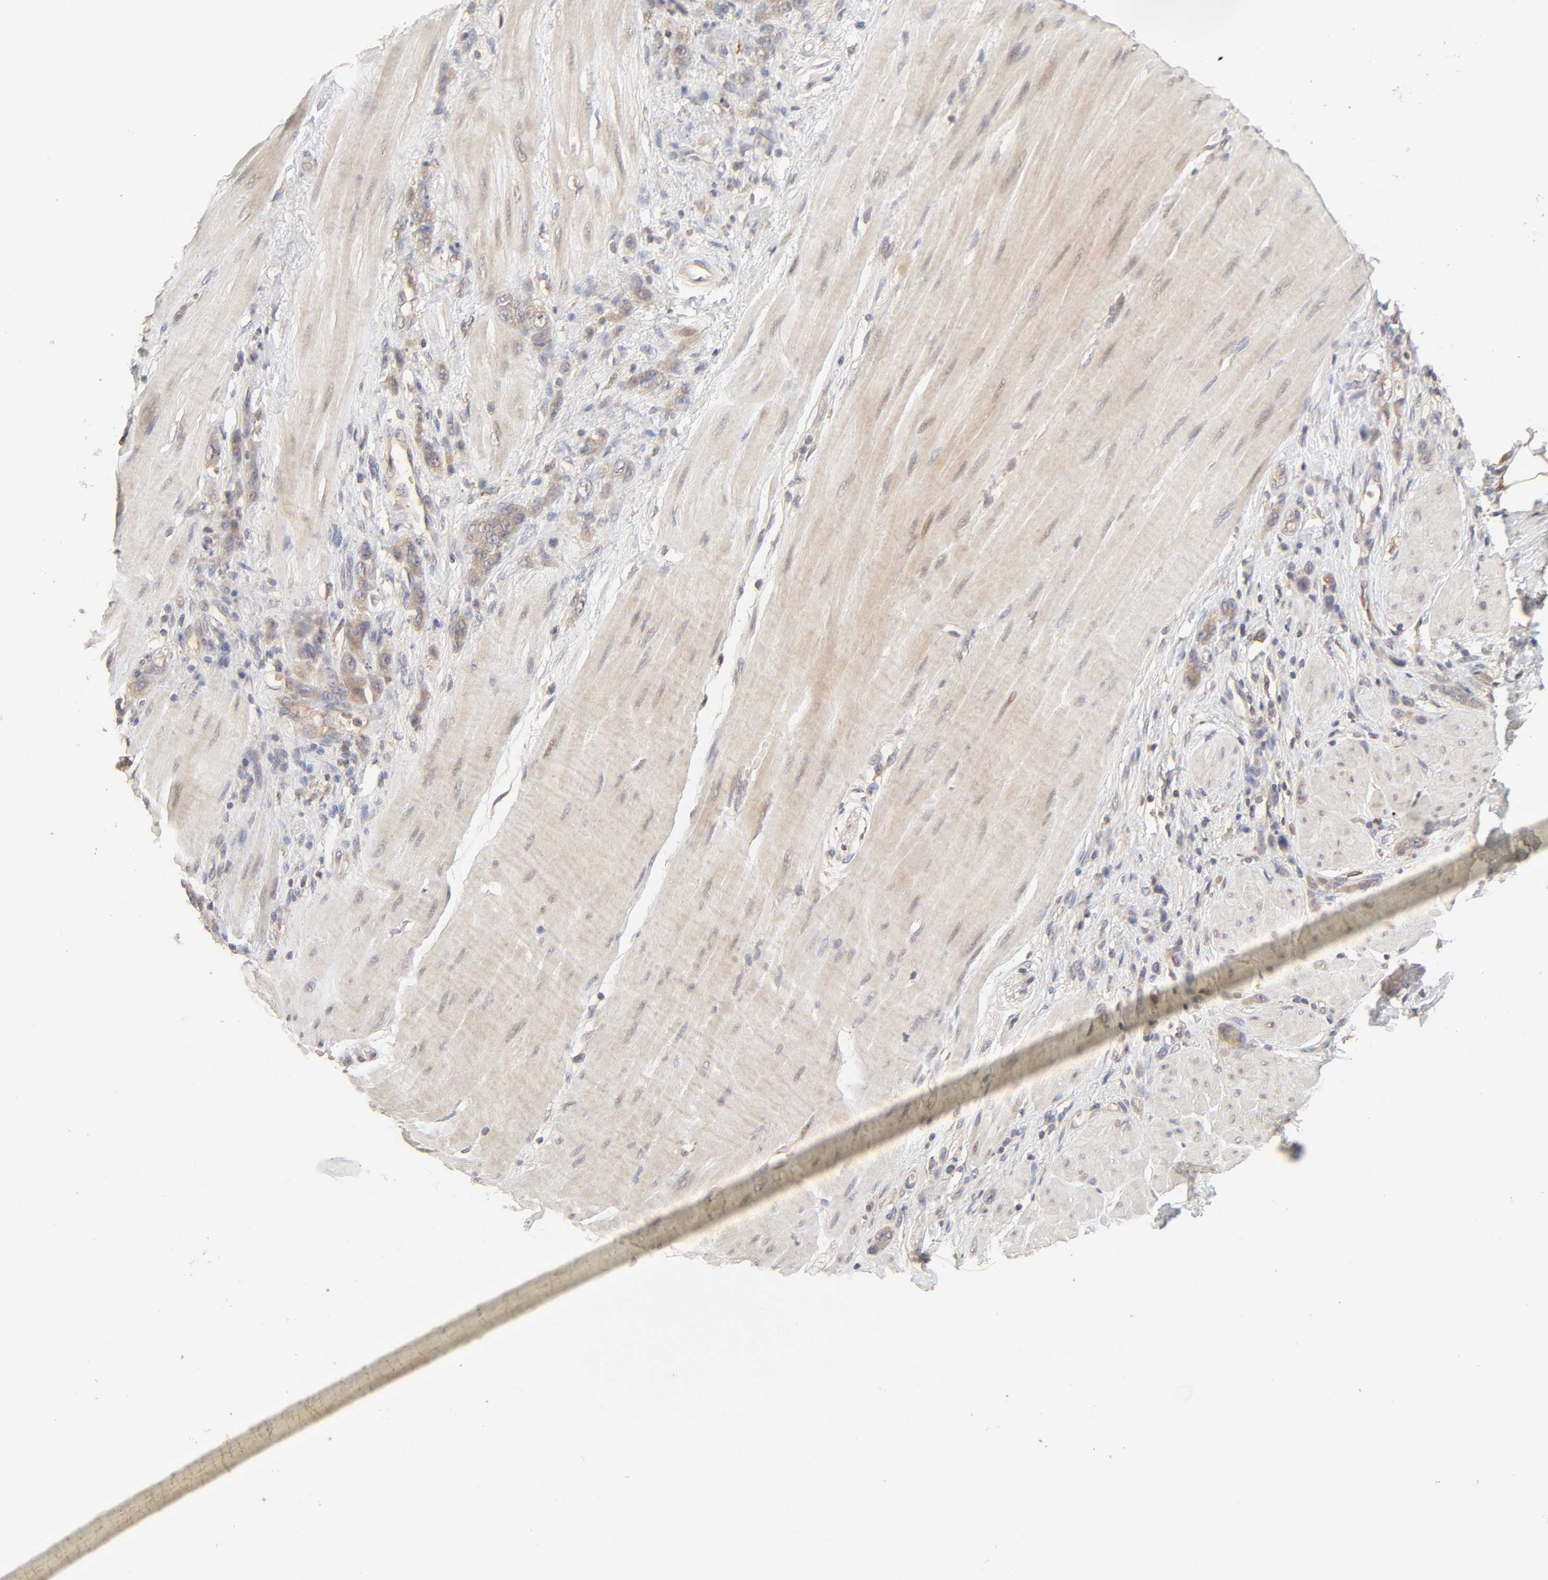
{"staining": {"intensity": "weak", "quantity": ">75%", "location": "cytoplasmic/membranous"}, "tissue": "stomach cancer", "cell_type": "Tumor cells", "image_type": "cancer", "snomed": [{"axis": "morphology", "description": "Adenocarcinoma, NOS"}, {"axis": "topography", "description": "Stomach"}], "caption": "This is a histology image of immunohistochemistry staining of stomach cancer (adenocarcinoma), which shows weak expression in the cytoplasmic/membranous of tumor cells.", "gene": "AP1G2", "patient": {"sex": "male", "age": 82}}